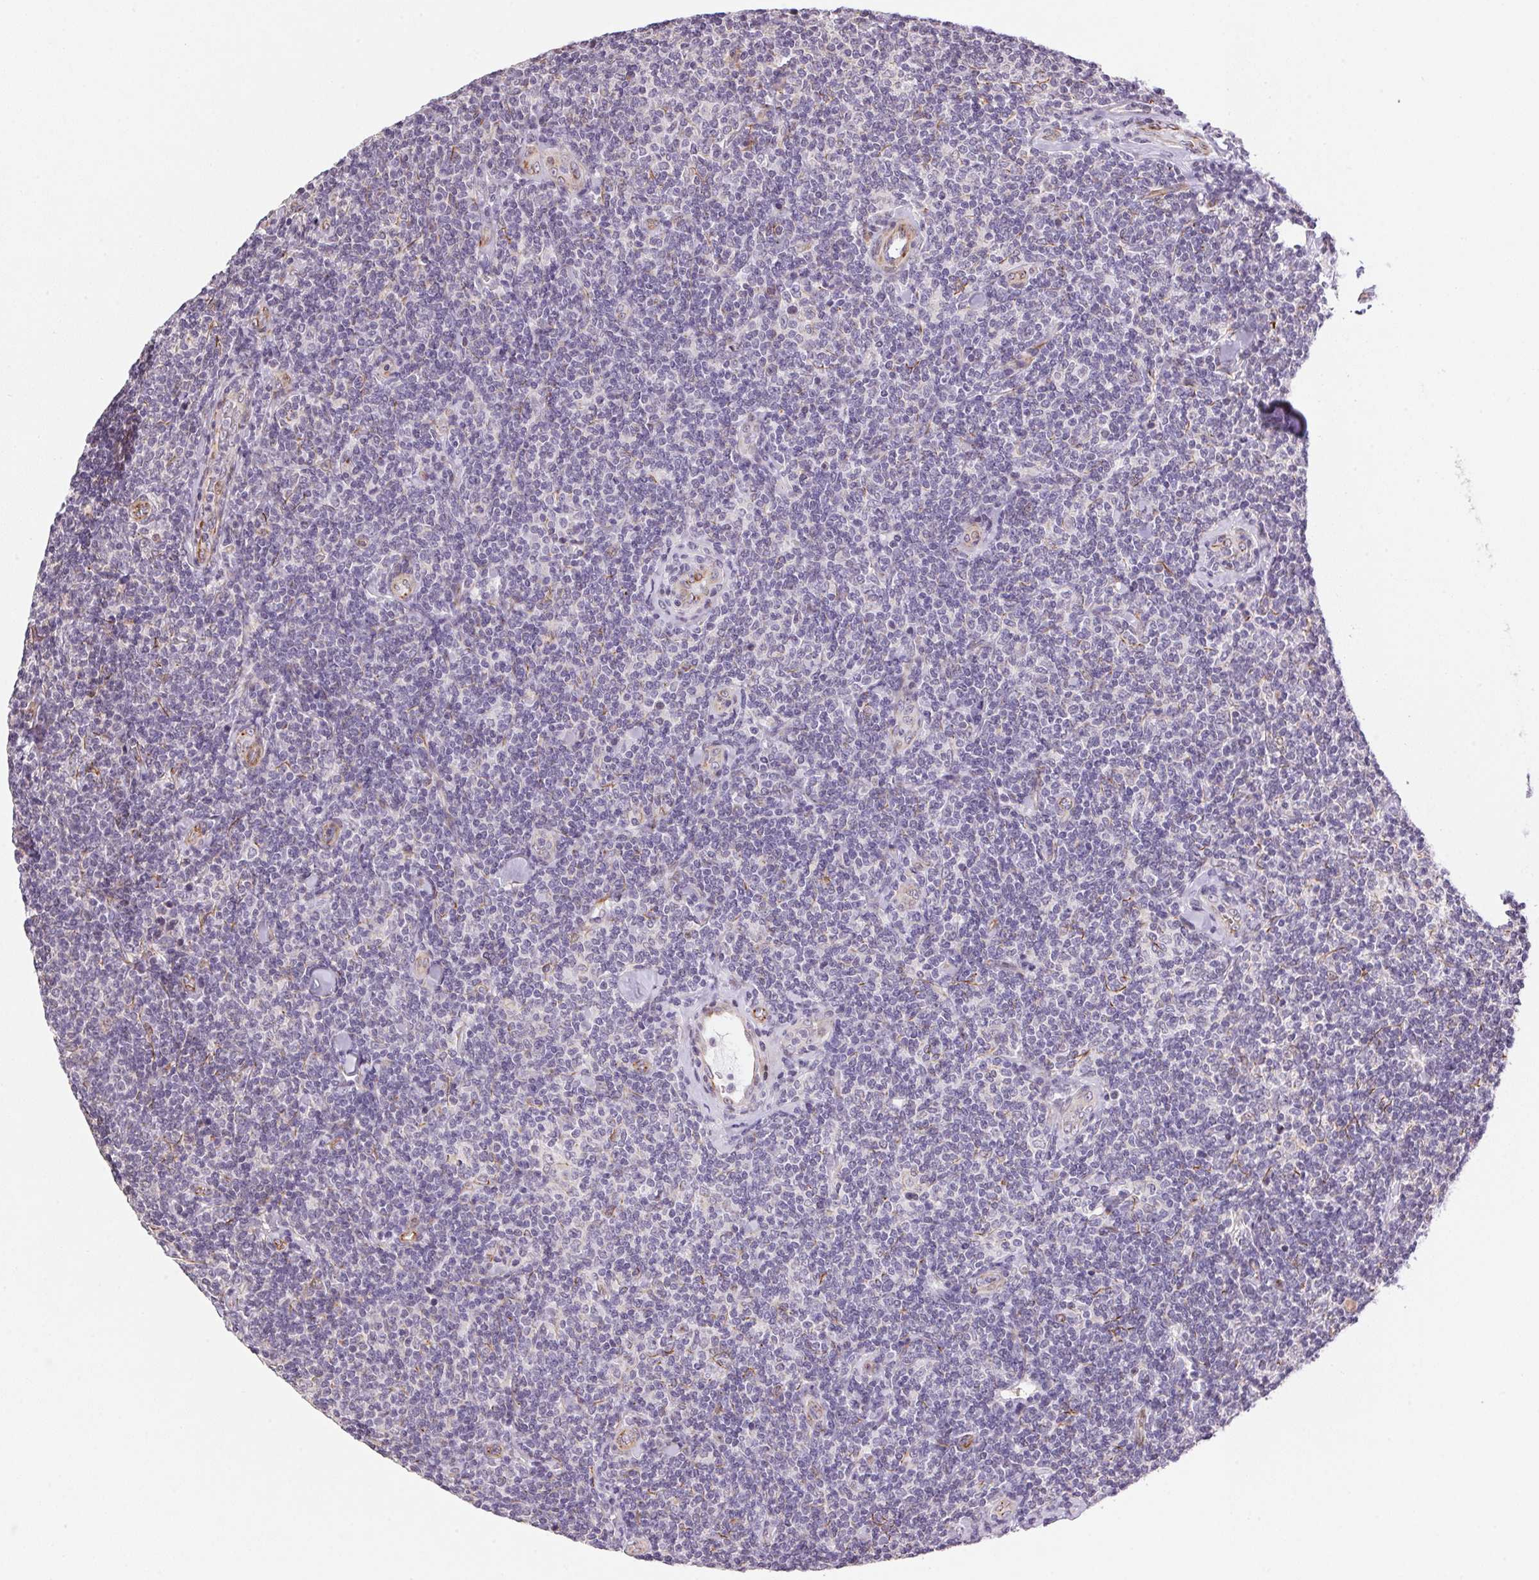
{"staining": {"intensity": "negative", "quantity": "none", "location": "none"}, "tissue": "lymphoma", "cell_type": "Tumor cells", "image_type": "cancer", "snomed": [{"axis": "morphology", "description": "Malignant lymphoma, non-Hodgkin's type, Low grade"}, {"axis": "topography", "description": "Lymph node"}], "caption": "This image is of lymphoma stained with immunohistochemistry to label a protein in brown with the nuclei are counter-stained blue. There is no expression in tumor cells.", "gene": "GYG2", "patient": {"sex": "female", "age": 56}}